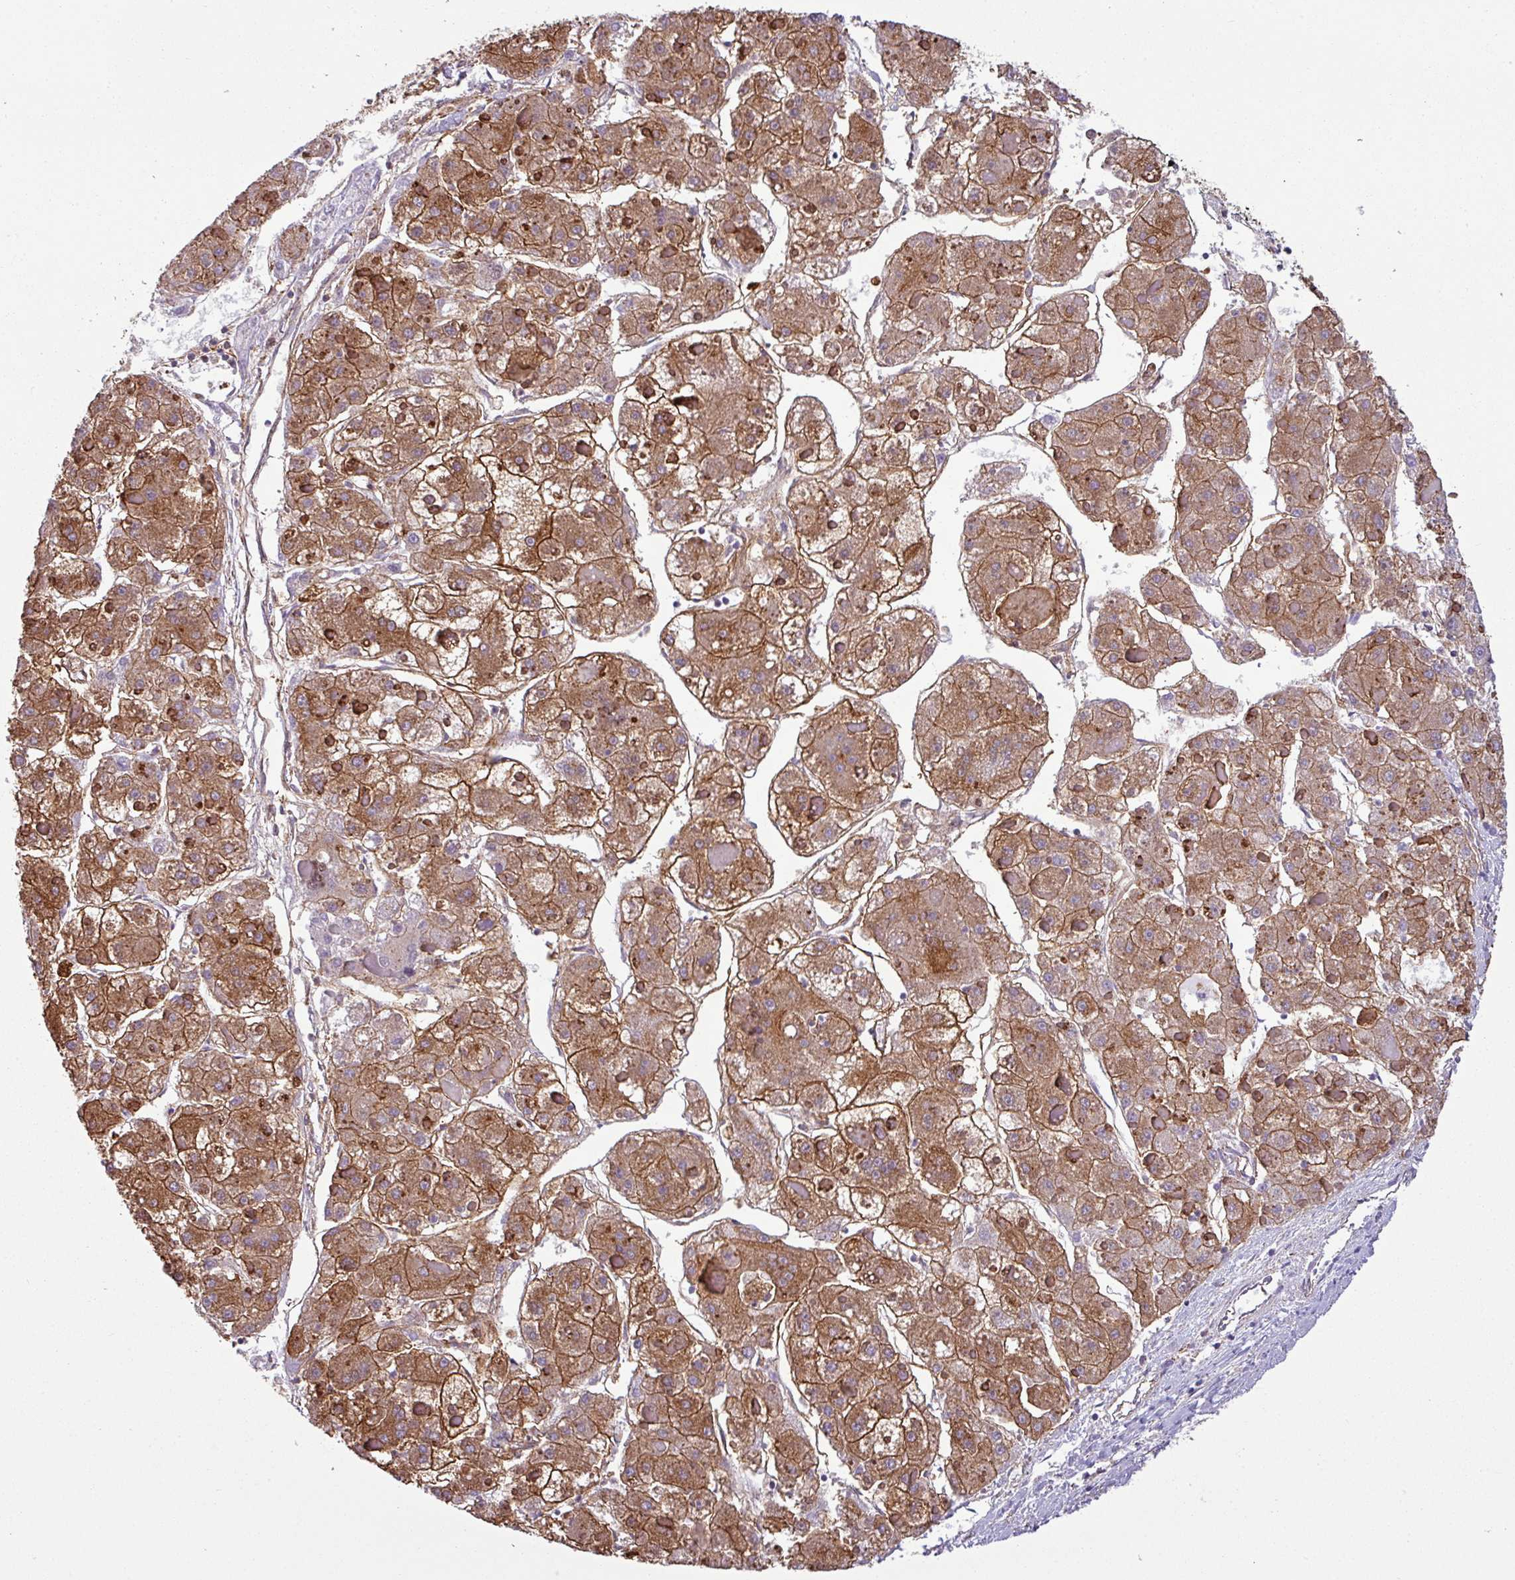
{"staining": {"intensity": "moderate", "quantity": ">75%", "location": "cytoplasmic/membranous"}, "tissue": "liver cancer", "cell_type": "Tumor cells", "image_type": "cancer", "snomed": [{"axis": "morphology", "description": "Carcinoma, Hepatocellular, NOS"}, {"axis": "topography", "description": "Liver"}], "caption": "An immunohistochemistry photomicrograph of neoplastic tissue is shown. Protein staining in brown highlights moderate cytoplasmic/membranous positivity in liver hepatocellular carcinoma within tumor cells.", "gene": "XNDC1N", "patient": {"sex": "female", "age": 73}}